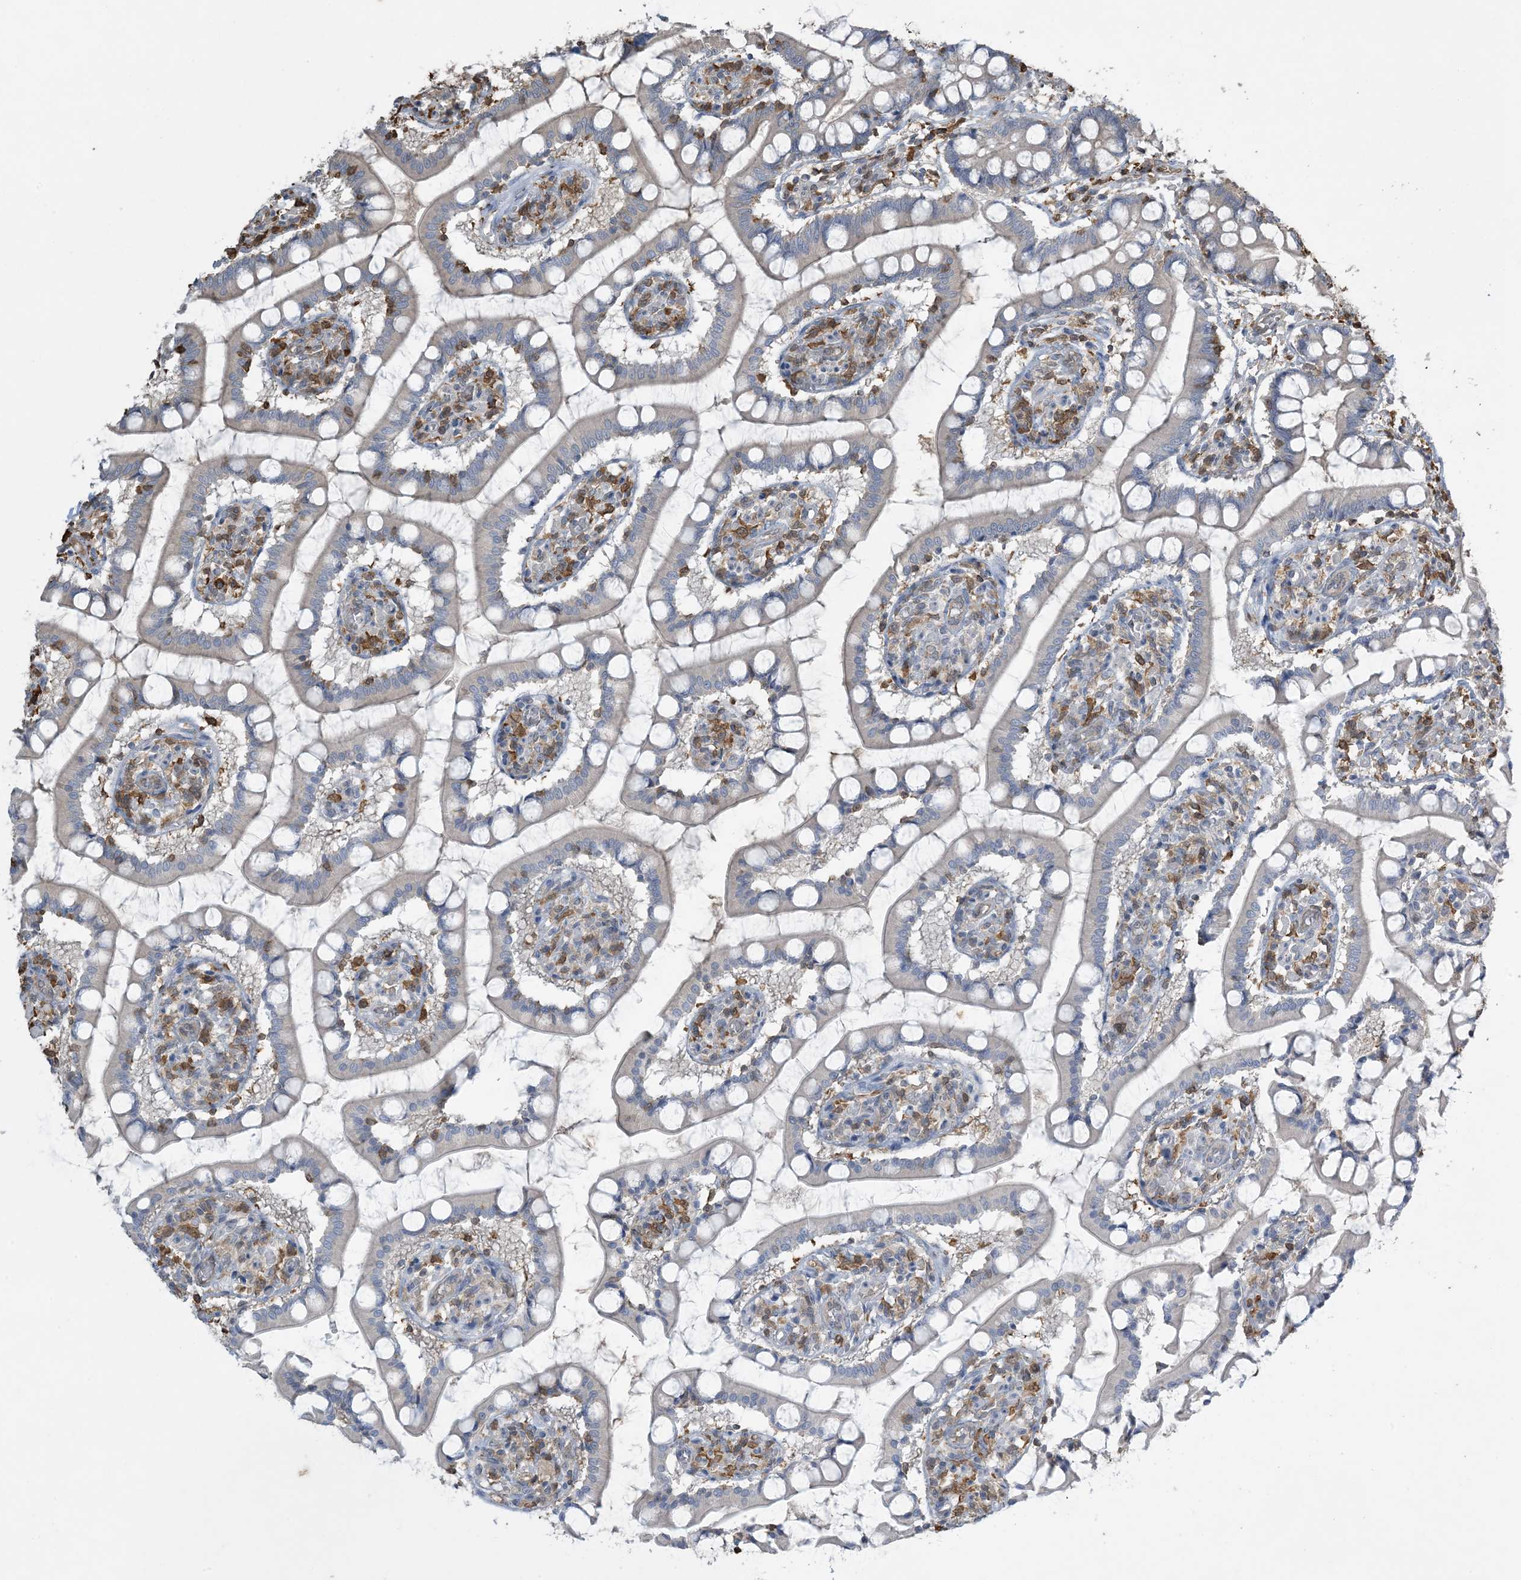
{"staining": {"intensity": "negative", "quantity": "none", "location": "none"}, "tissue": "small intestine", "cell_type": "Glandular cells", "image_type": "normal", "snomed": [{"axis": "morphology", "description": "Normal tissue, NOS"}, {"axis": "topography", "description": "Small intestine"}], "caption": "A high-resolution image shows immunohistochemistry (IHC) staining of normal small intestine, which exhibits no significant staining in glandular cells. The staining is performed using DAB (3,3'-diaminobenzidine) brown chromogen with nuclei counter-stained in using hematoxylin.", "gene": "TMSB4X", "patient": {"sex": "male", "age": 52}}